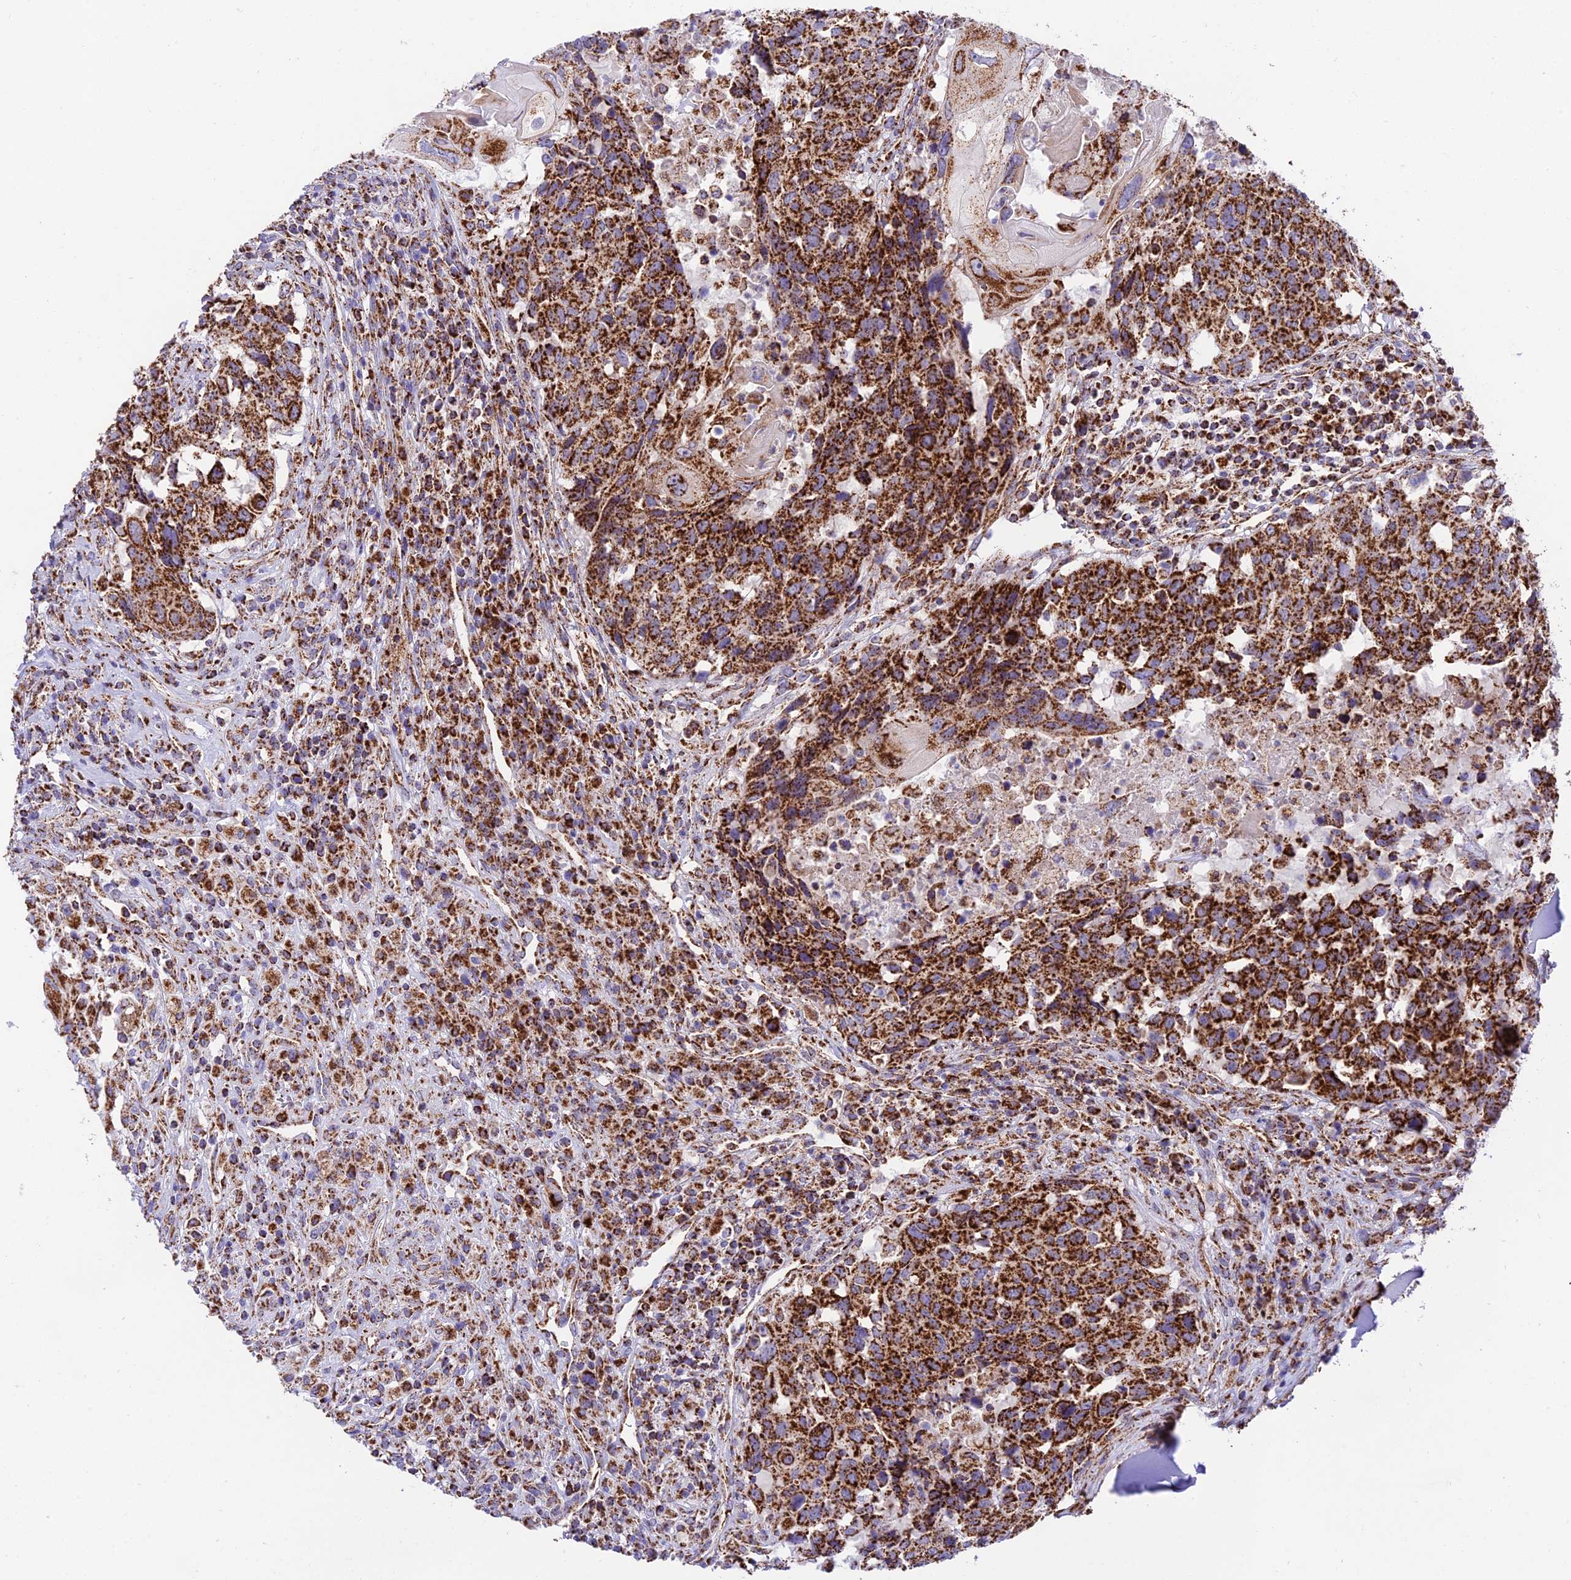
{"staining": {"intensity": "strong", "quantity": ">75%", "location": "cytoplasmic/membranous"}, "tissue": "head and neck cancer", "cell_type": "Tumor cells", "image_type": "cancer", "snomed": [{"axis": "morphology", "description": "Squamous cell carcinoma, NOS"}, {"axis": "topography", "description": "Head-Neck"}], "caption": "This photomicrograph reveals immunohistochemistry staining of head and neck cancer, with high strong cytoplasmic/membranous staining in approximately >75% of tumor cells.", "gene": "CHCHD3", "patient": {"sex": "male", "age": 66}}